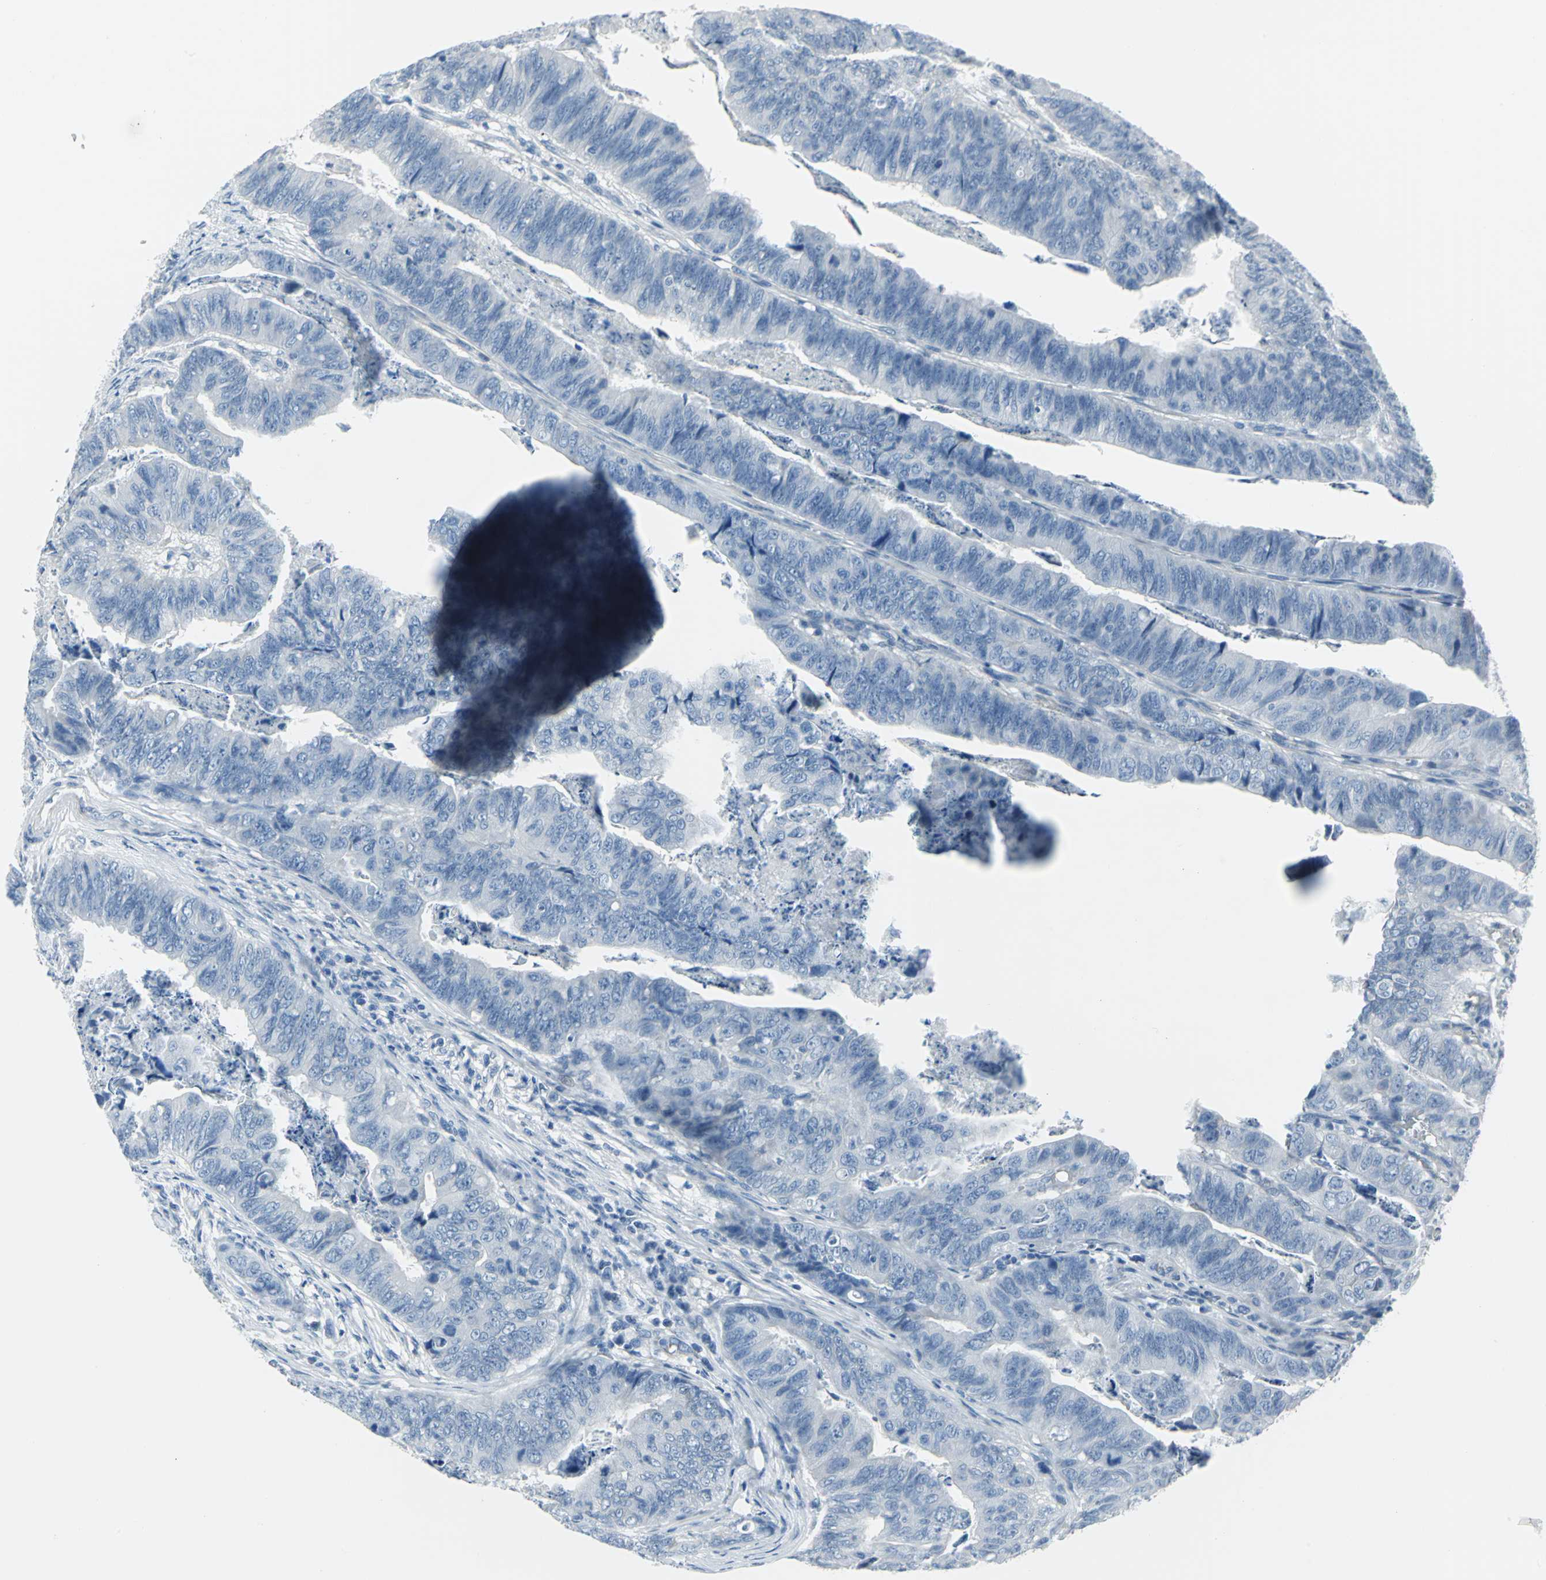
{"staining": {"intensity": "negative", "quantity": "none", "location": "none"}, "tissue": "stomach cancer", "cell_type": "Tumor cells", "image_type": "cancer", "snomed": [{"axis": "morphology", "description": "Adenocarcinoma, NOS"}, {"axis": "topography", "description": "Stomach, lower"}], "caption": "There is no significant expression in tumor cells of stomach cancer.", "gene": "CYB5A", "patient": {"sex": "male", "age": 77}}